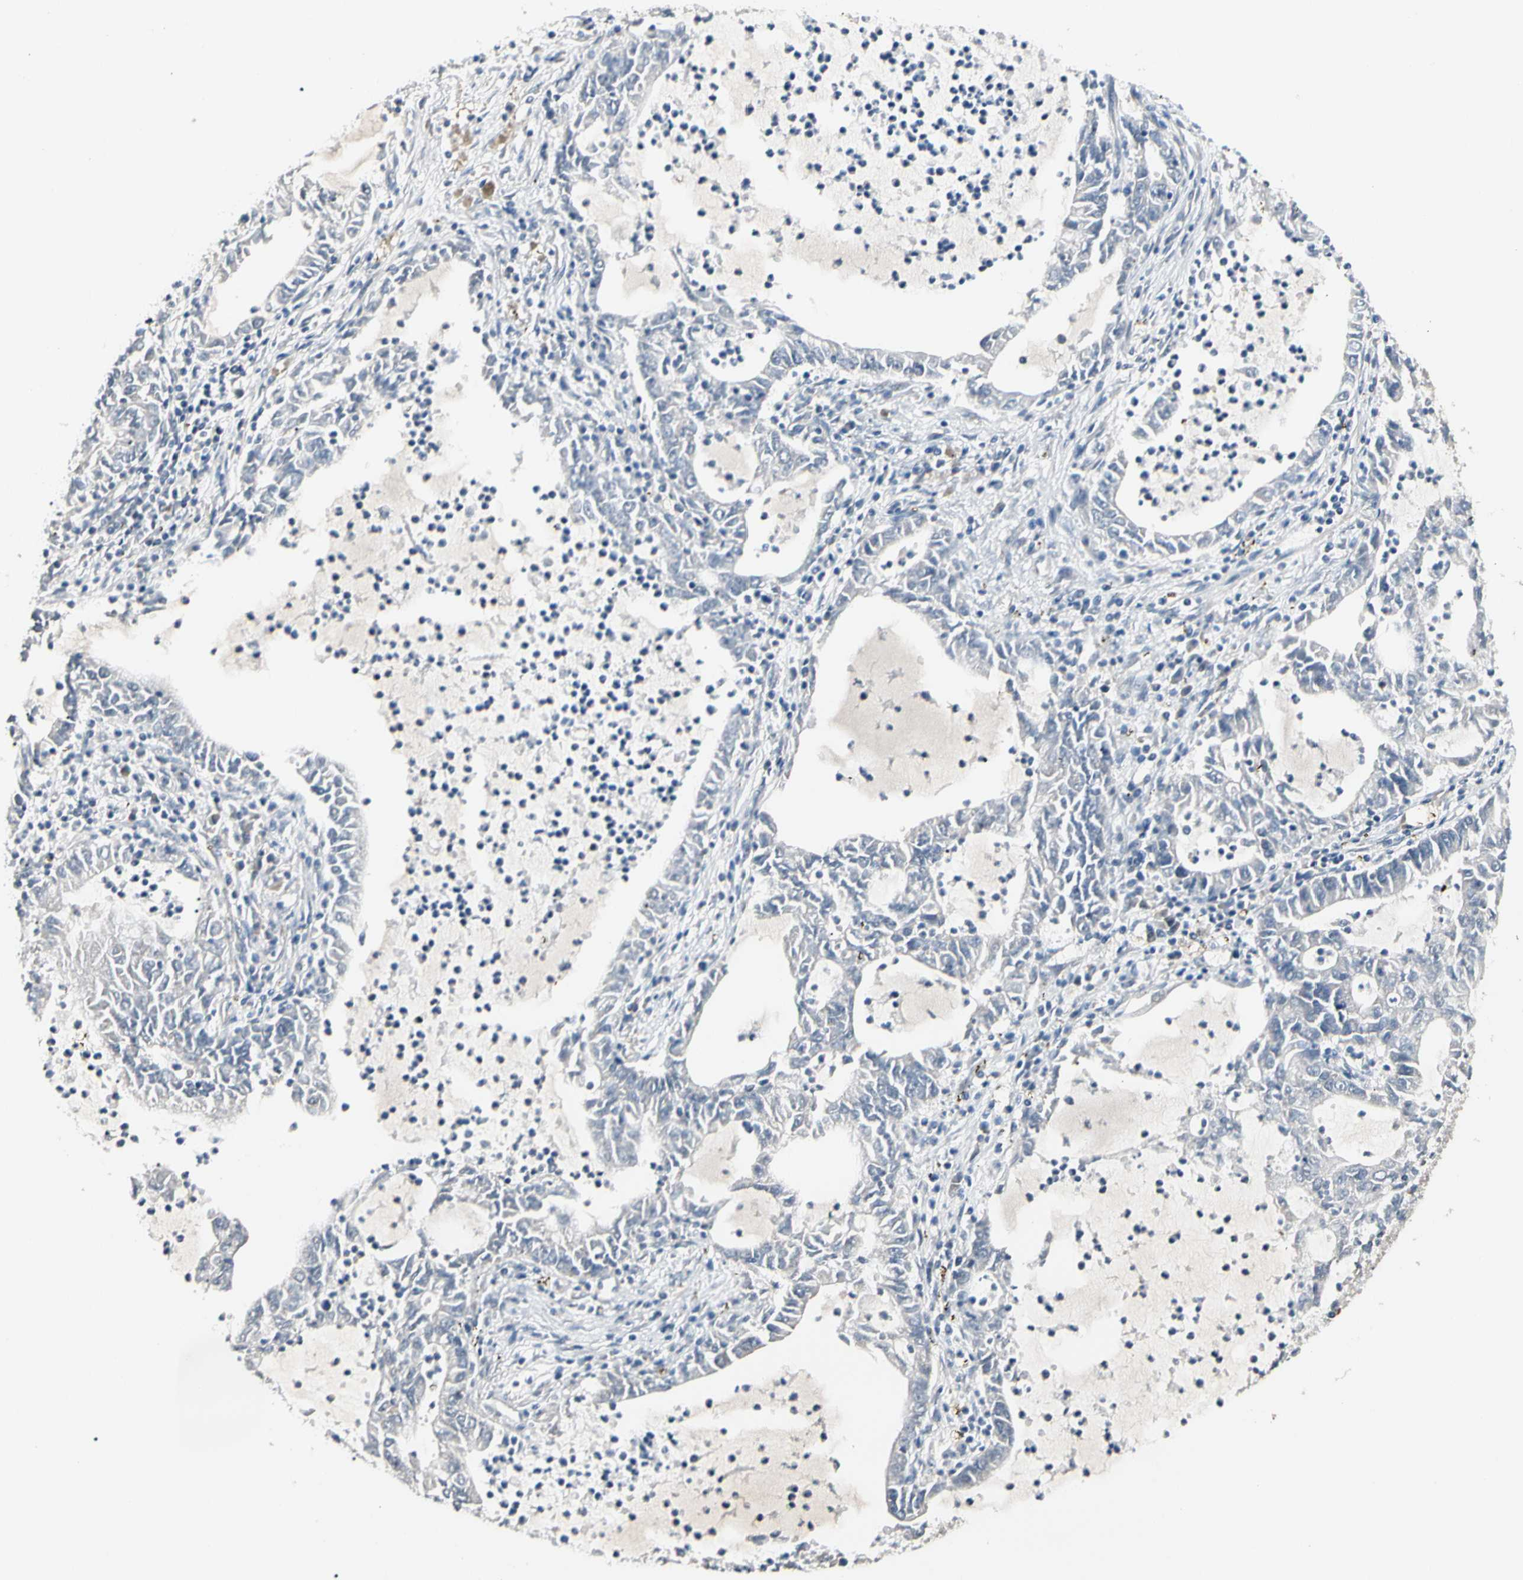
{"staining": {"intensity": "negative", "quantity": "none", "location": "none"}, "tissue": "lung cancer", "cell_type": "Tumor cells", "image_type": "cancer", "snomed": [{"axis": "morphology", "description": "Adenocarcinoma, NOS"}, {"axis": "topography", "description": "Lung"}], "caption": "Immunohistochemistry (IHC) photomicrograph of lung cancer (adenocarcinoma) stained for a protein (brown), which shows no expression in tumor cells. Nuclei are stained in blue.", "gene": "GREM1", "patient": {"sex": "female", "age": 51}}